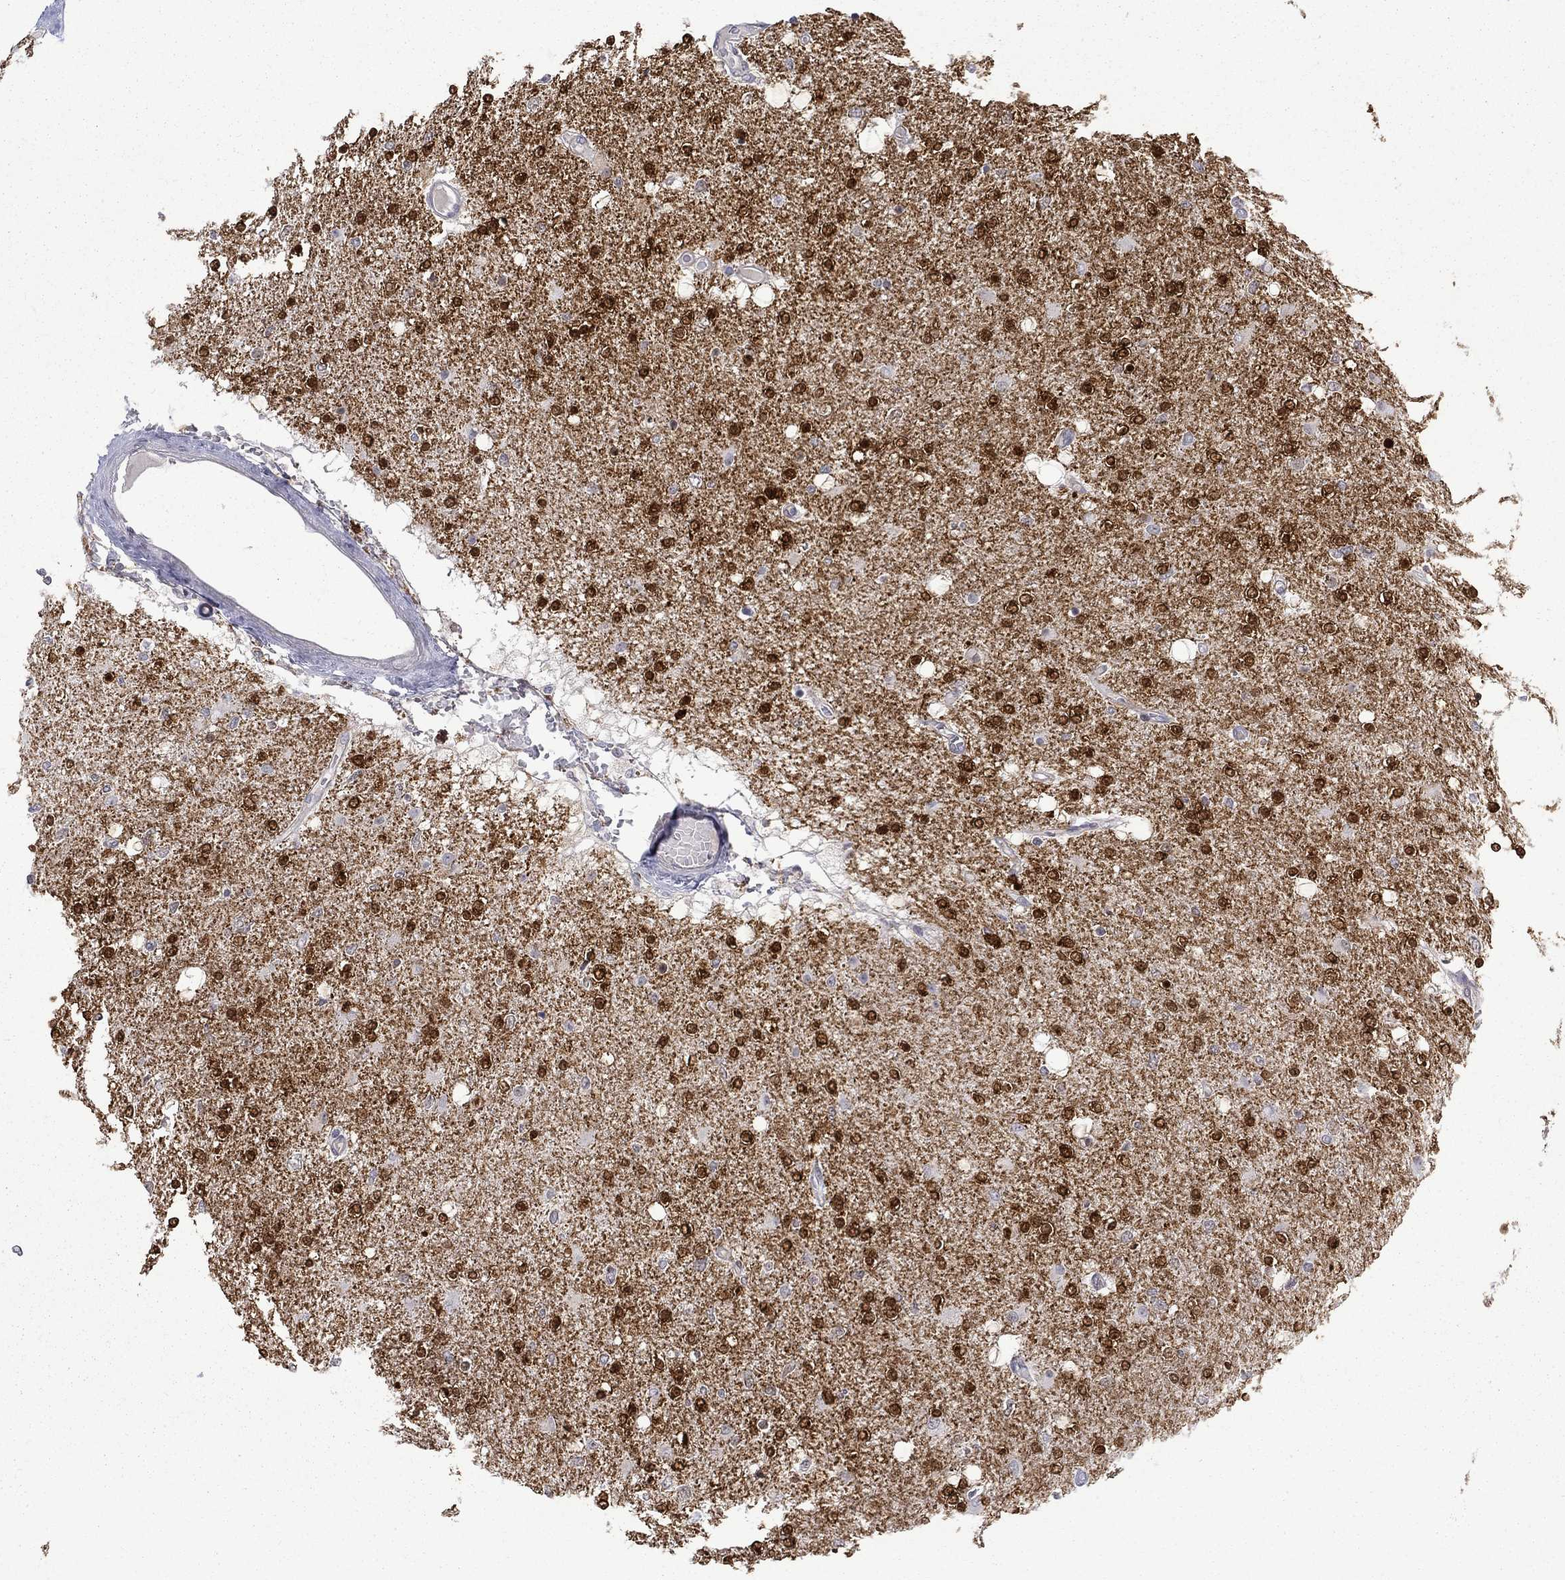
{"staining": {"intensity": "strong", "quantity": ">75%", "location": "nuclear"}, "tissue": "glioma", "cell_type": "Tumor cells", "image_type": "cancer", "snomed": [{"axis": "morphology", "description": "Glioma, malignant, High grade"}, {"axis": "topography", "description": "Cerebral cortex"}], "caption": "DAB immunohistochemical staining of high-grade glioma (malignant) reveals strong nuclear protein staining in about >75% of tumor cells.", "gene": "PCBP3", "patient": {"sex": "male", "age": 70}}